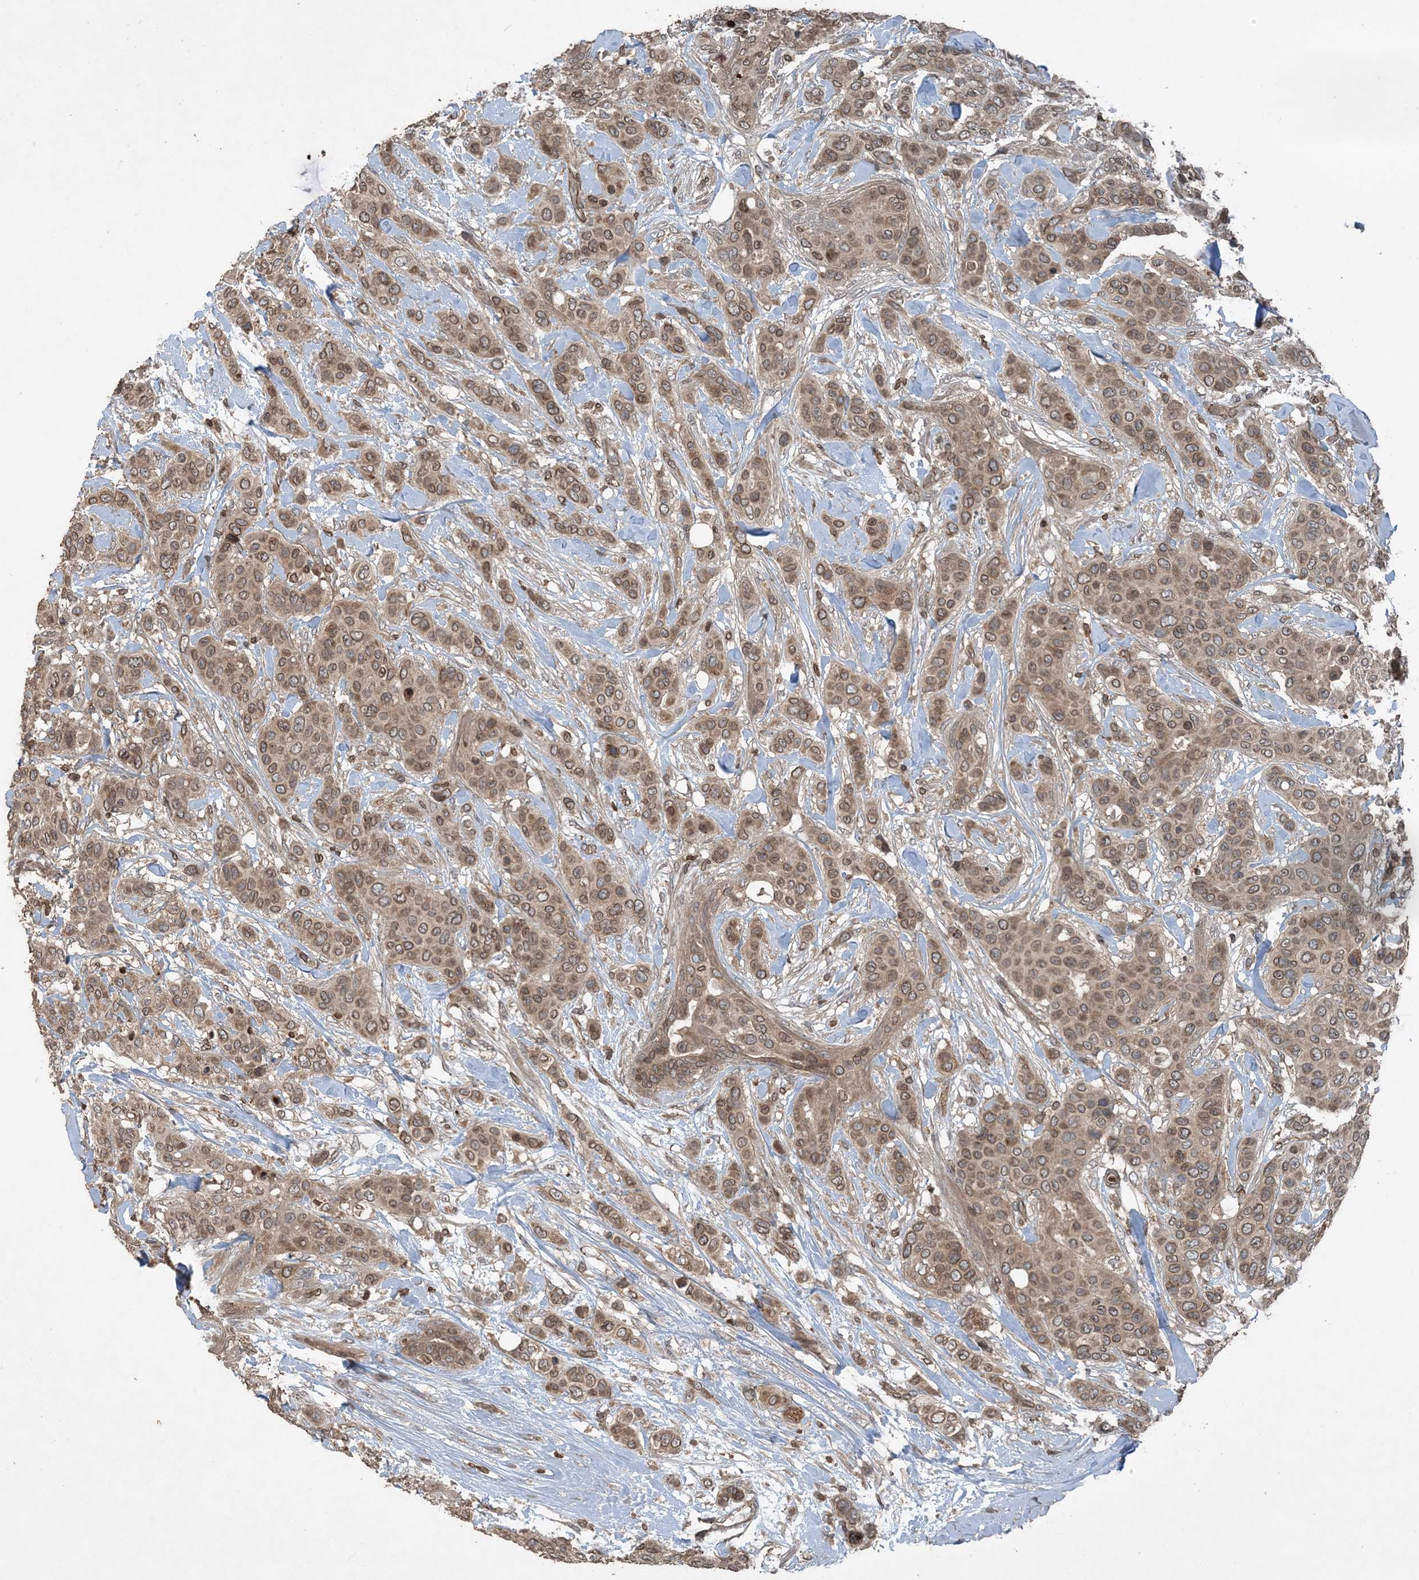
{"staining": {"intensity": "moderate", "quantity": ">75%", "location": "cytoplasmic/membranous,nuclear"}, "tissue": "breast cancer", "cell_type": "Tumor cells", "image_type": "cancer", "snomed": [{"axis": "morphology", "description": "Lobular carcinoma"}, {"axis": "topography", "description": "Breast"}], "caption": "Tumor cells display medium levels of moderate cytoplasmic/membranous and nuclear positivity in about >75% of cells in lobular carcinoma (breast). (brown staining indicates protein expression, while blue staining denotes nuclei).", "gene": "ZFAND2B", "patient": {"sex": "female", "age": 51}}